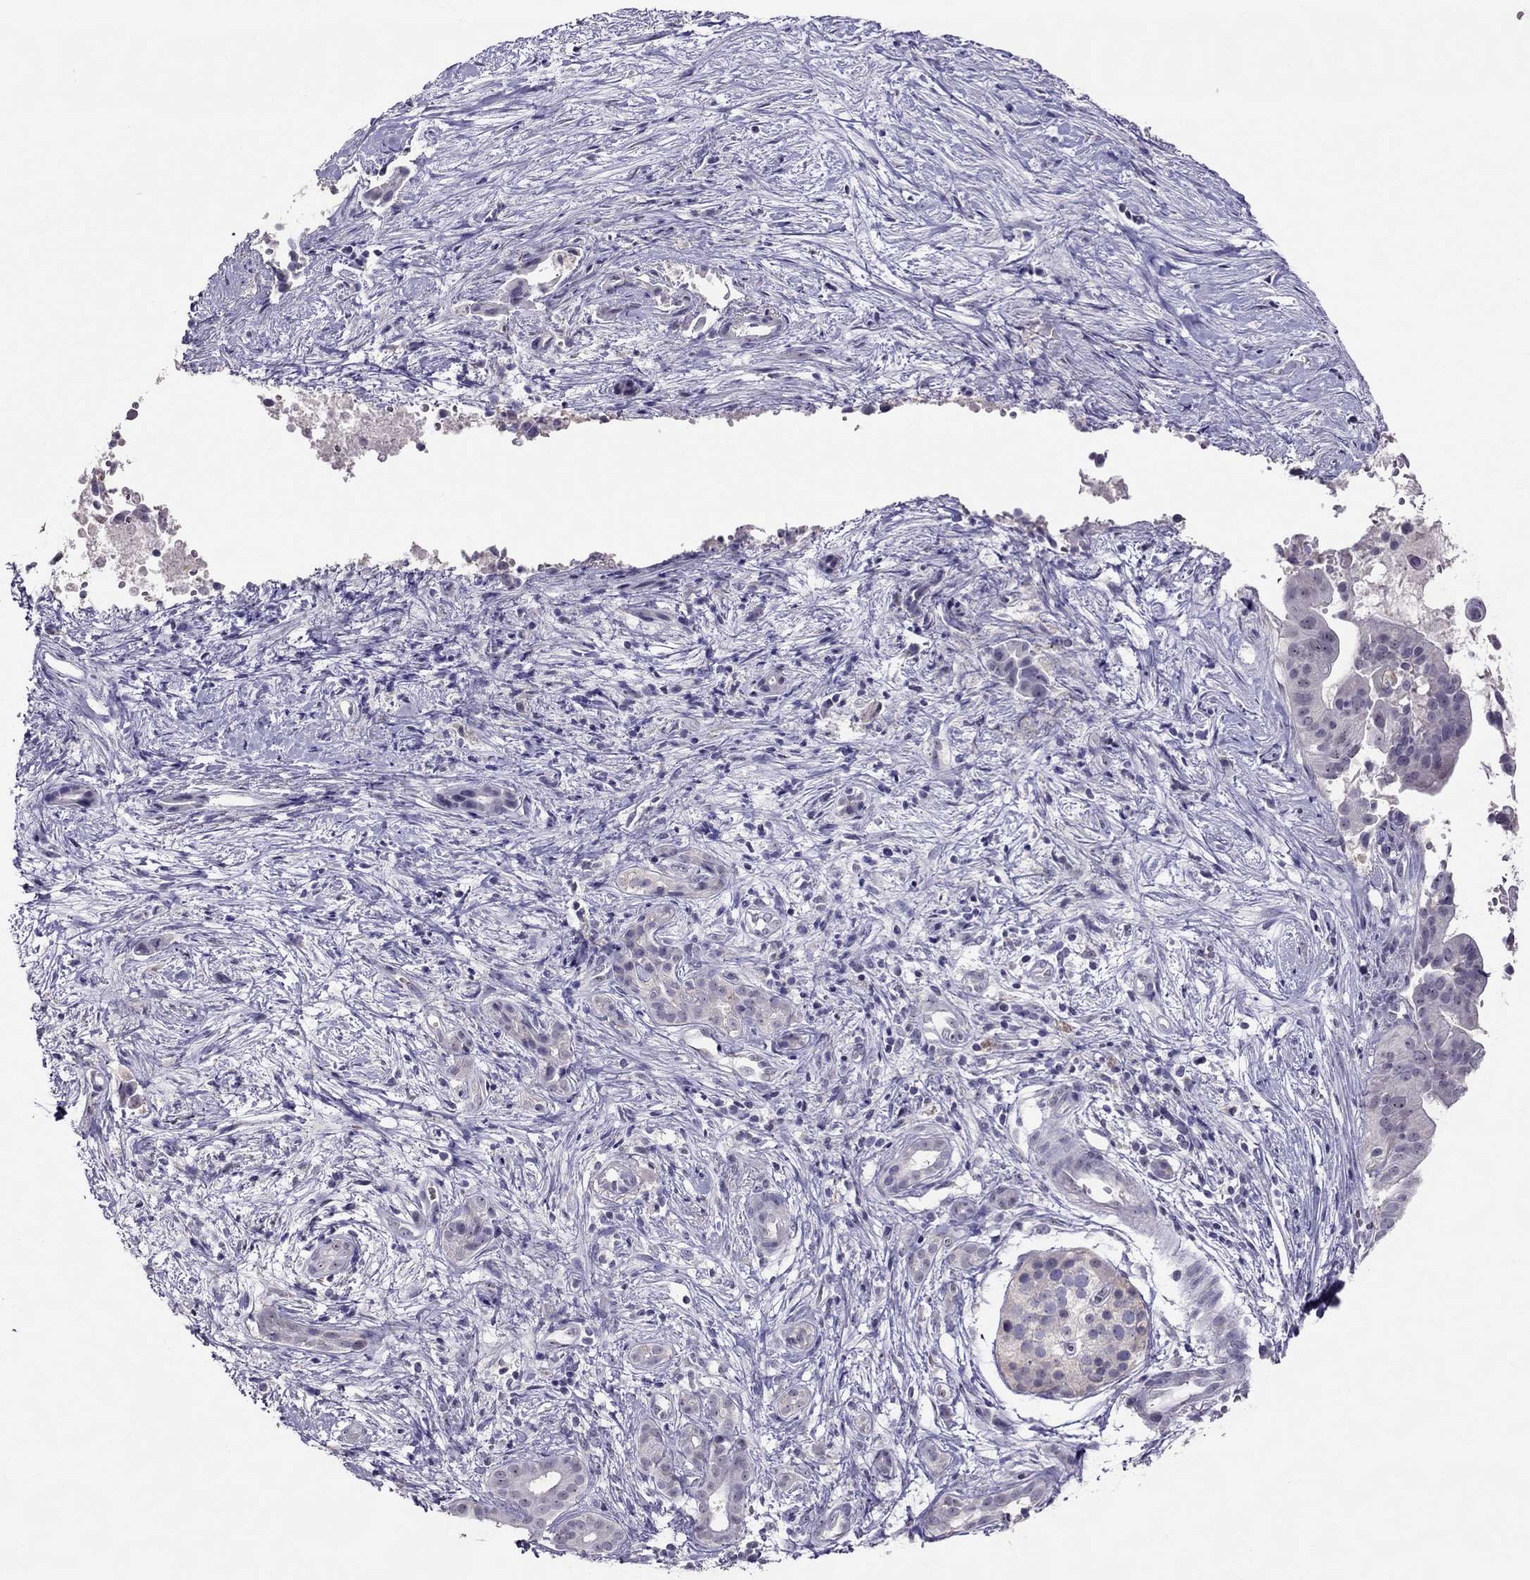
{"staining": {"intensity": "negative", "quantity": "none", "location": "none"}, "tissue": "pancreatic cancer", "cell_type": "Tumor cells", "image_type": "cancer", "snomed": [{"axis": "morphology", "description": "Adenocarcinoma, NOS"}, {"axis": "topography", "description": "Pancreas"}], "caption": "DAB immunohistochemical staining of human pancreatic cancer (adenocarcinoma) displays no significant staining in tumor cells. (Immunohistochemistry (ihc), brightfield microscopy, high magnification).", "gene": "LRRC46", "patient": {"sex": "male", "age": 61}}